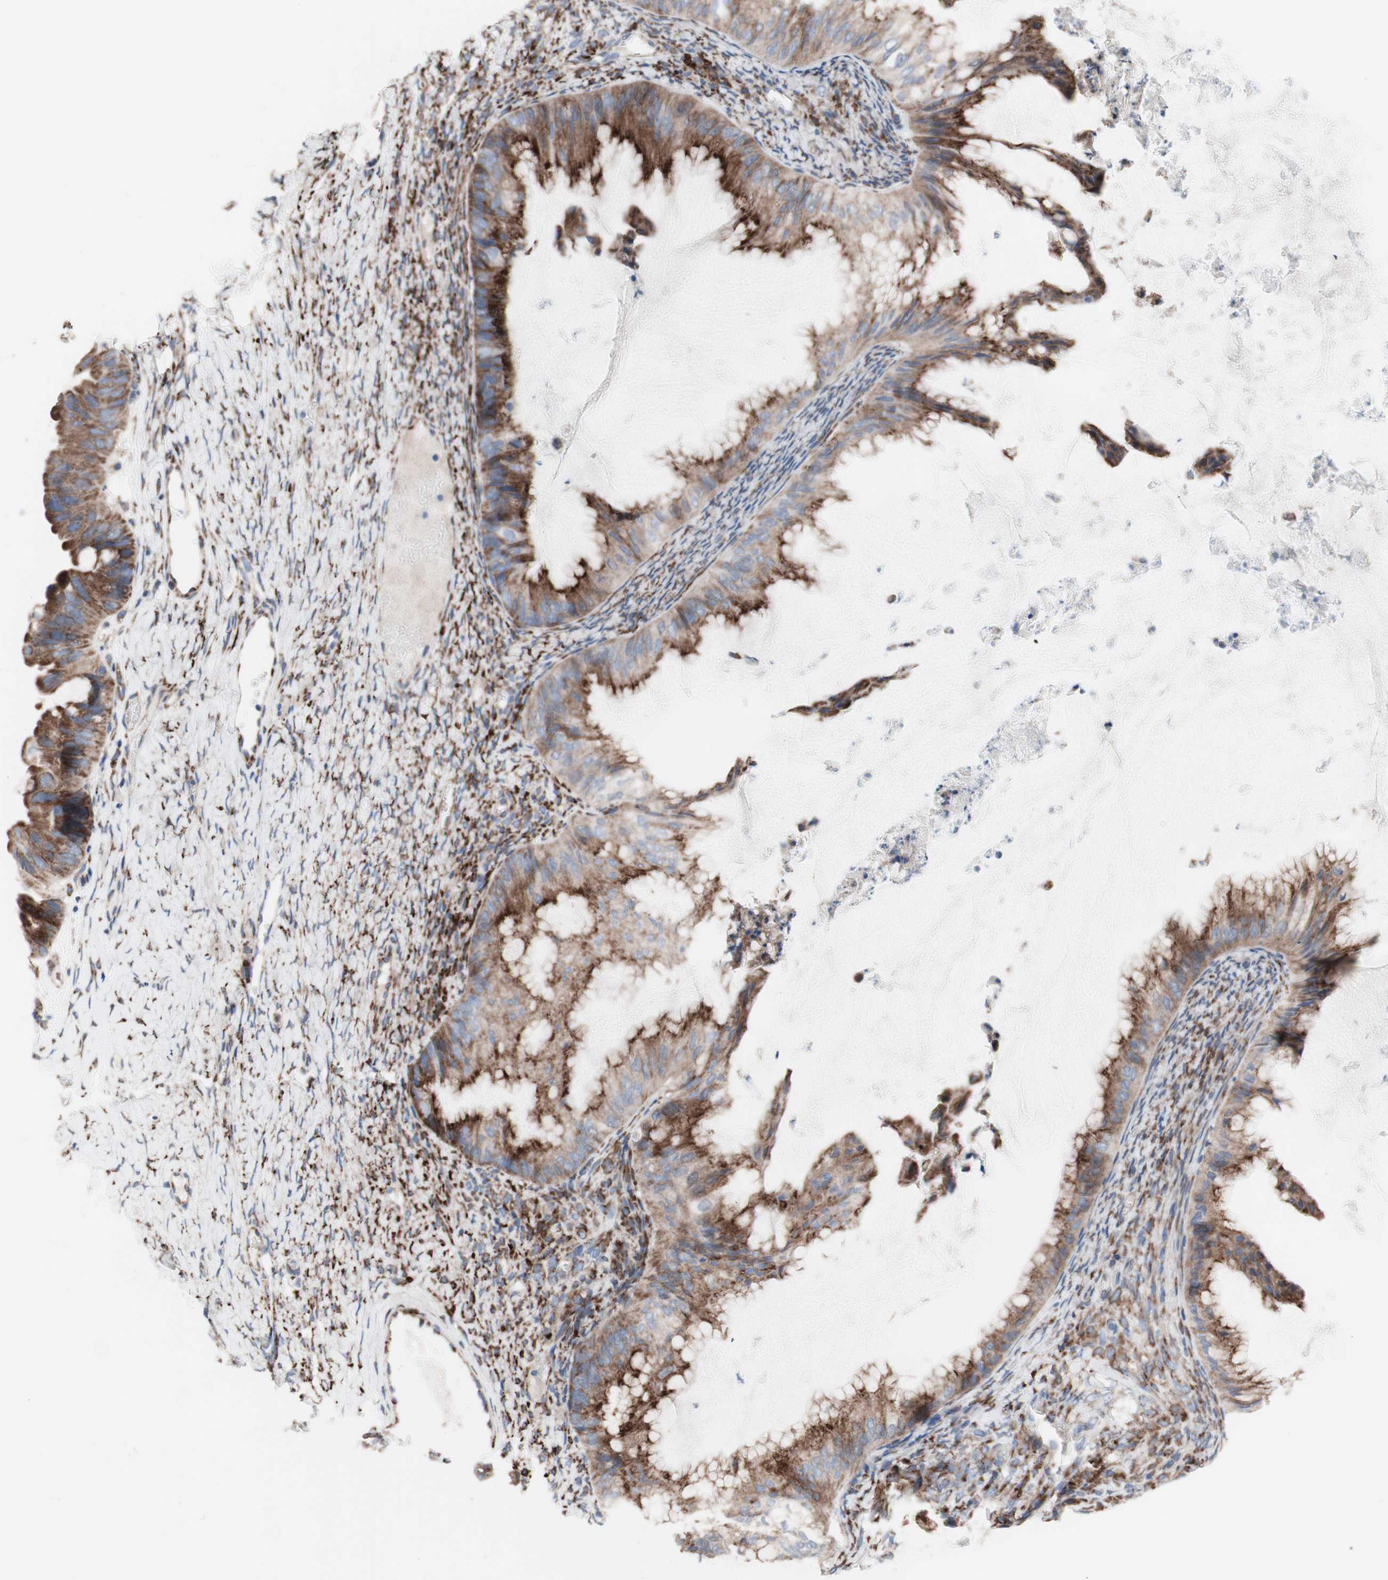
{"staining": {"intensity": "moderate", "quantity": ">75%", "location": "cytoplasmic/membranous"}, "tissue": "ovarian cancer", "cell_type": "Tumor cells", "image_type": "cancer", "snomed": [{"axis": "morphology", "description": "Cystadenocarcinoma, mucinous, NOS"}, {"axis": "topography", "description": "Ovary"}], "caption": "The immunohistochemical stain labels moderate cytoplasmic/membranous staining in tumor cells of ovarian cancer tissue. (DAB (3,3'-diaminobenzidine) IHC, brown staining for protein, blue staining for nuclei).", "gene": "AGPAT5", "patient": {"sex": "female", "age": 61}}